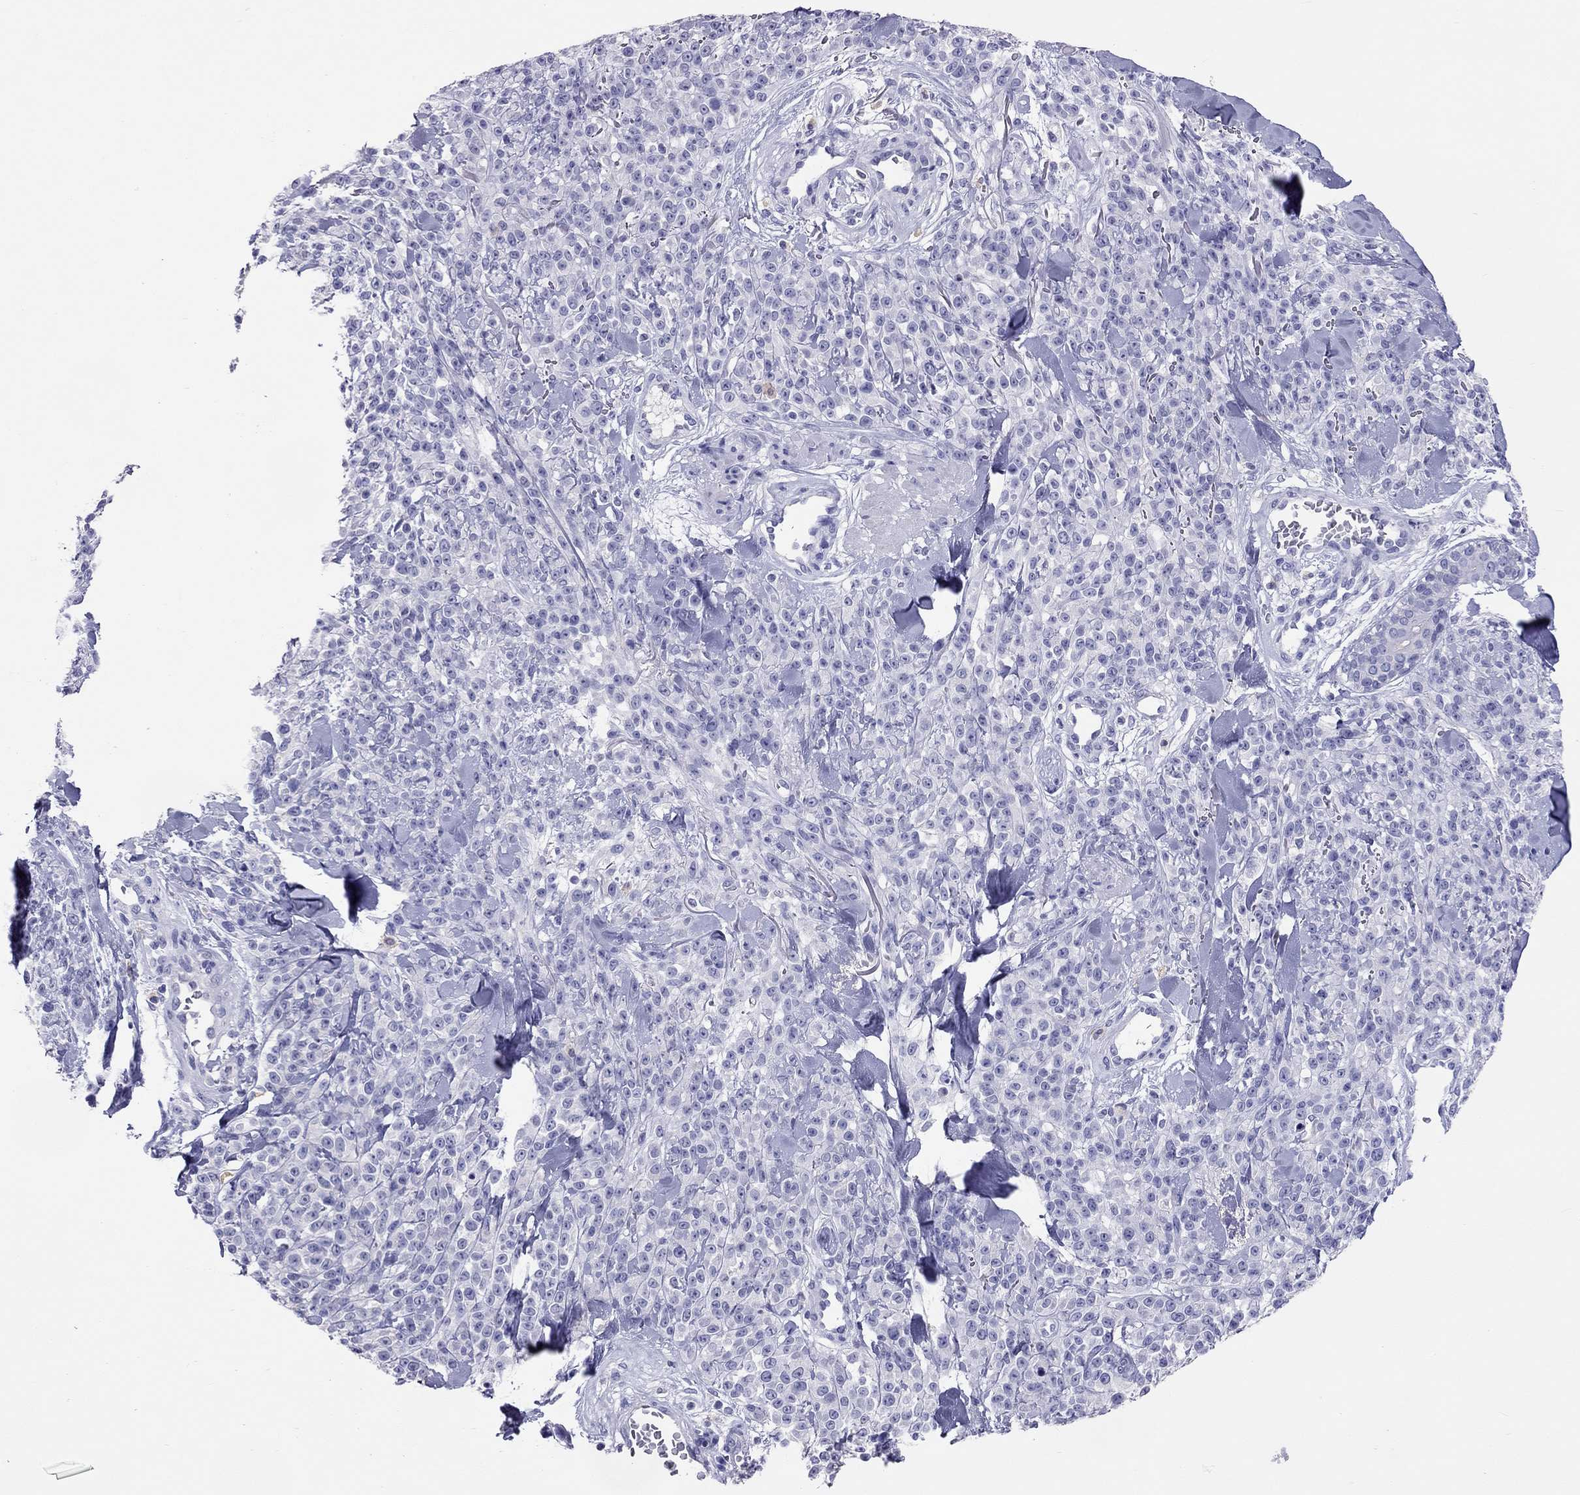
{"staining": {"intensity": "negative", "quantity": "none", "location": "none"}, "tissue": "melanoma", "cell_type": "Tumor cells", "image_type": "cancer", "snomed": [{"axis": "morphology", "description": "Malignant melanoma, NOS"}, {"axis": "topography", "description": "Skin"}, {"axis": "topography", "description": "Skin of trunk"}], "caption": "IHC micrograph of neoplastic tissue: melanoma stained with DAB (3,3'-diaminobenzidine) exhibits no significant protein staining in tumor cells. (Immunohistochemistry (ihc), brightfield microscopy, high magnification).", "gene": "CALHM1", "patient": {"sex": "male", "age": 74}}